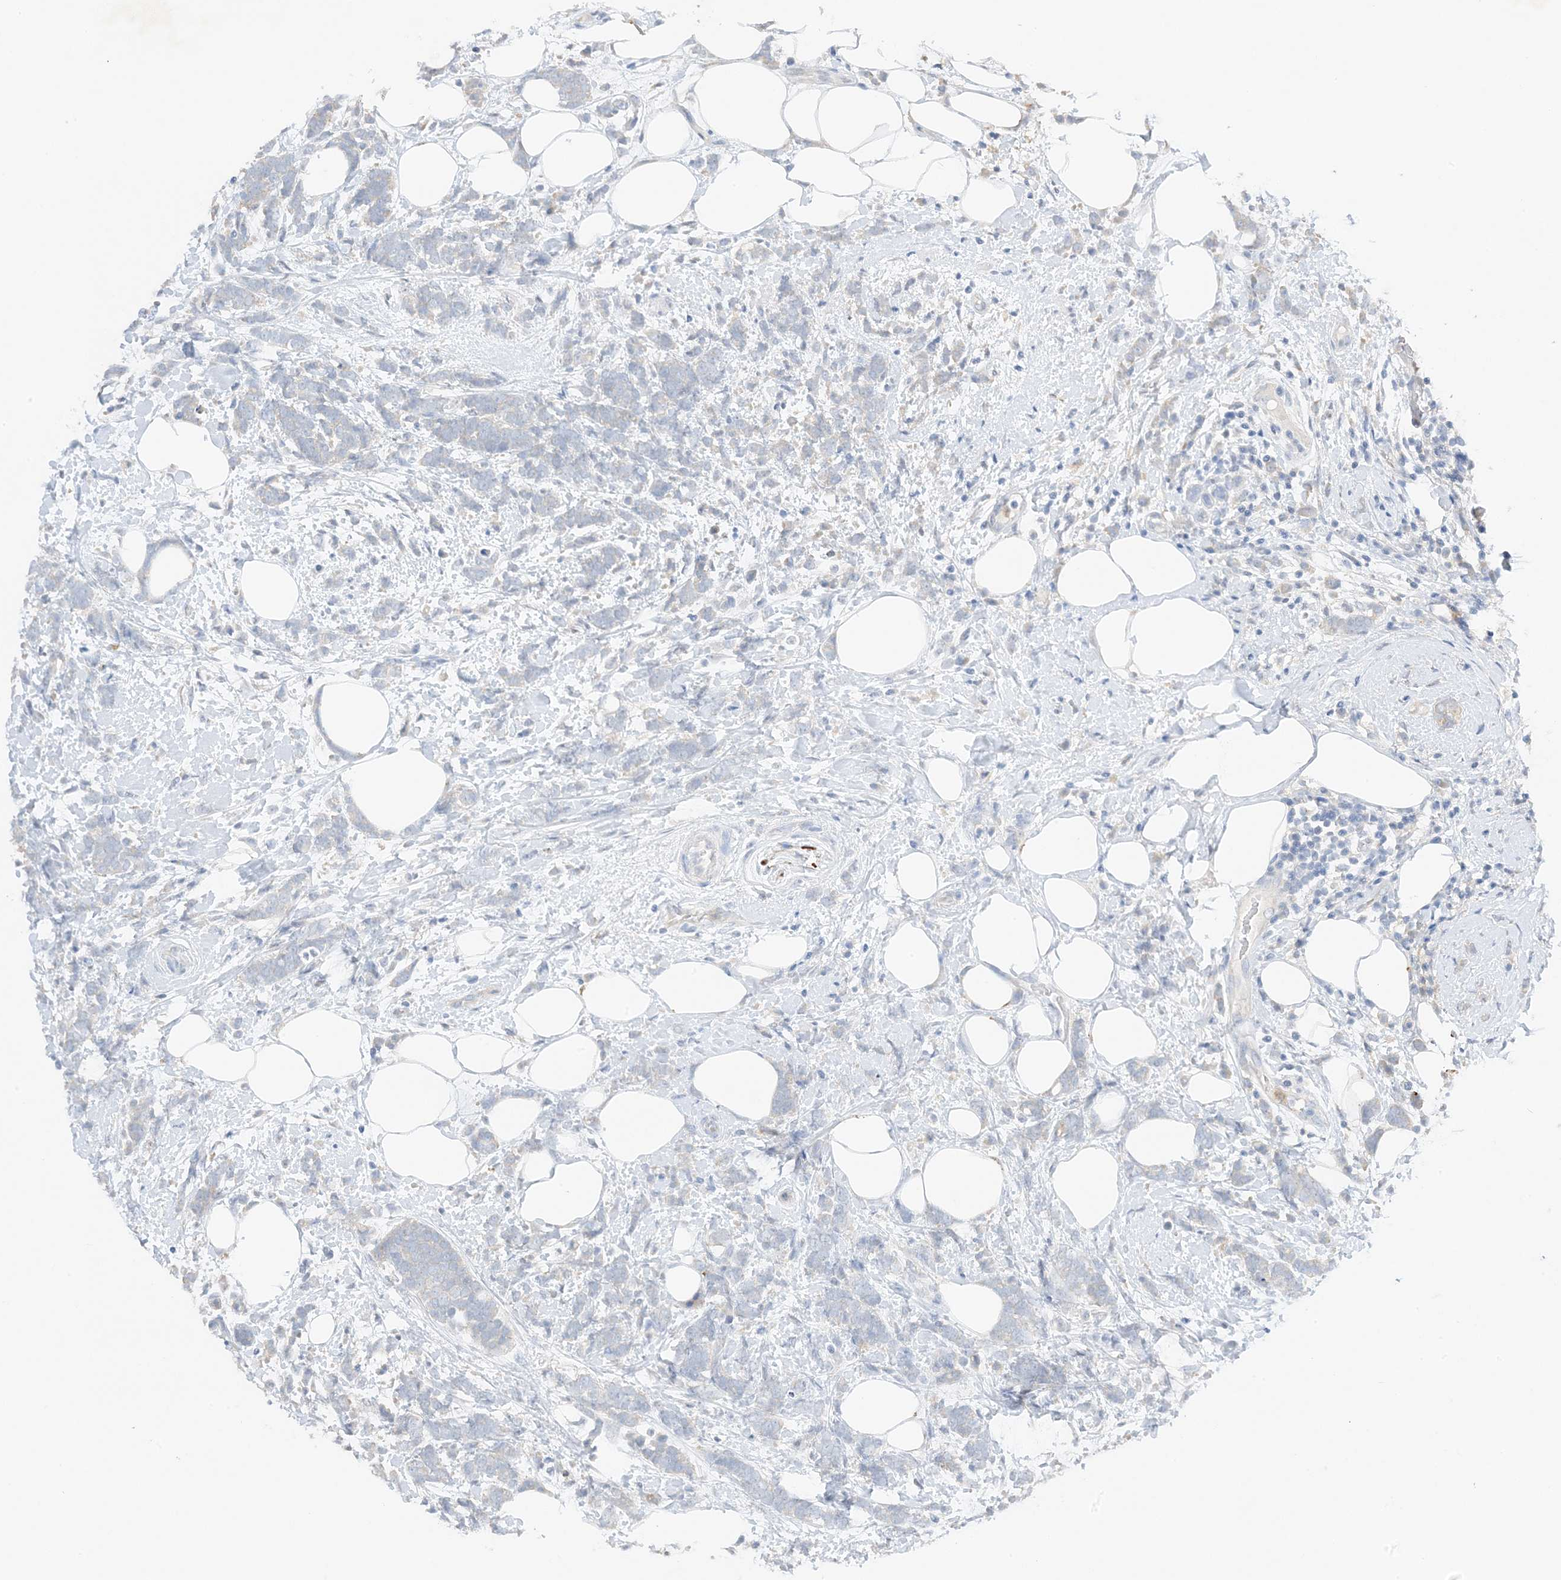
{"staining": {"intensity": "negative", "quantity": "none", "location": "none"}, "tissue": "breast cancer", "cell_type": "Tumor cells", "image_type": "cancer", "snomed": [{"axis": "morphology", "description": "Lobular carcinoma"}, {"axis": "topography", "description": "Breast"}], "caption": "DAB immunohistochemical staining of human breast lobular carcinoma demonstrates no significant staining in tumor cells.", "gene": "KIFBP", "patient": {"sex": "female", "age": 58}}